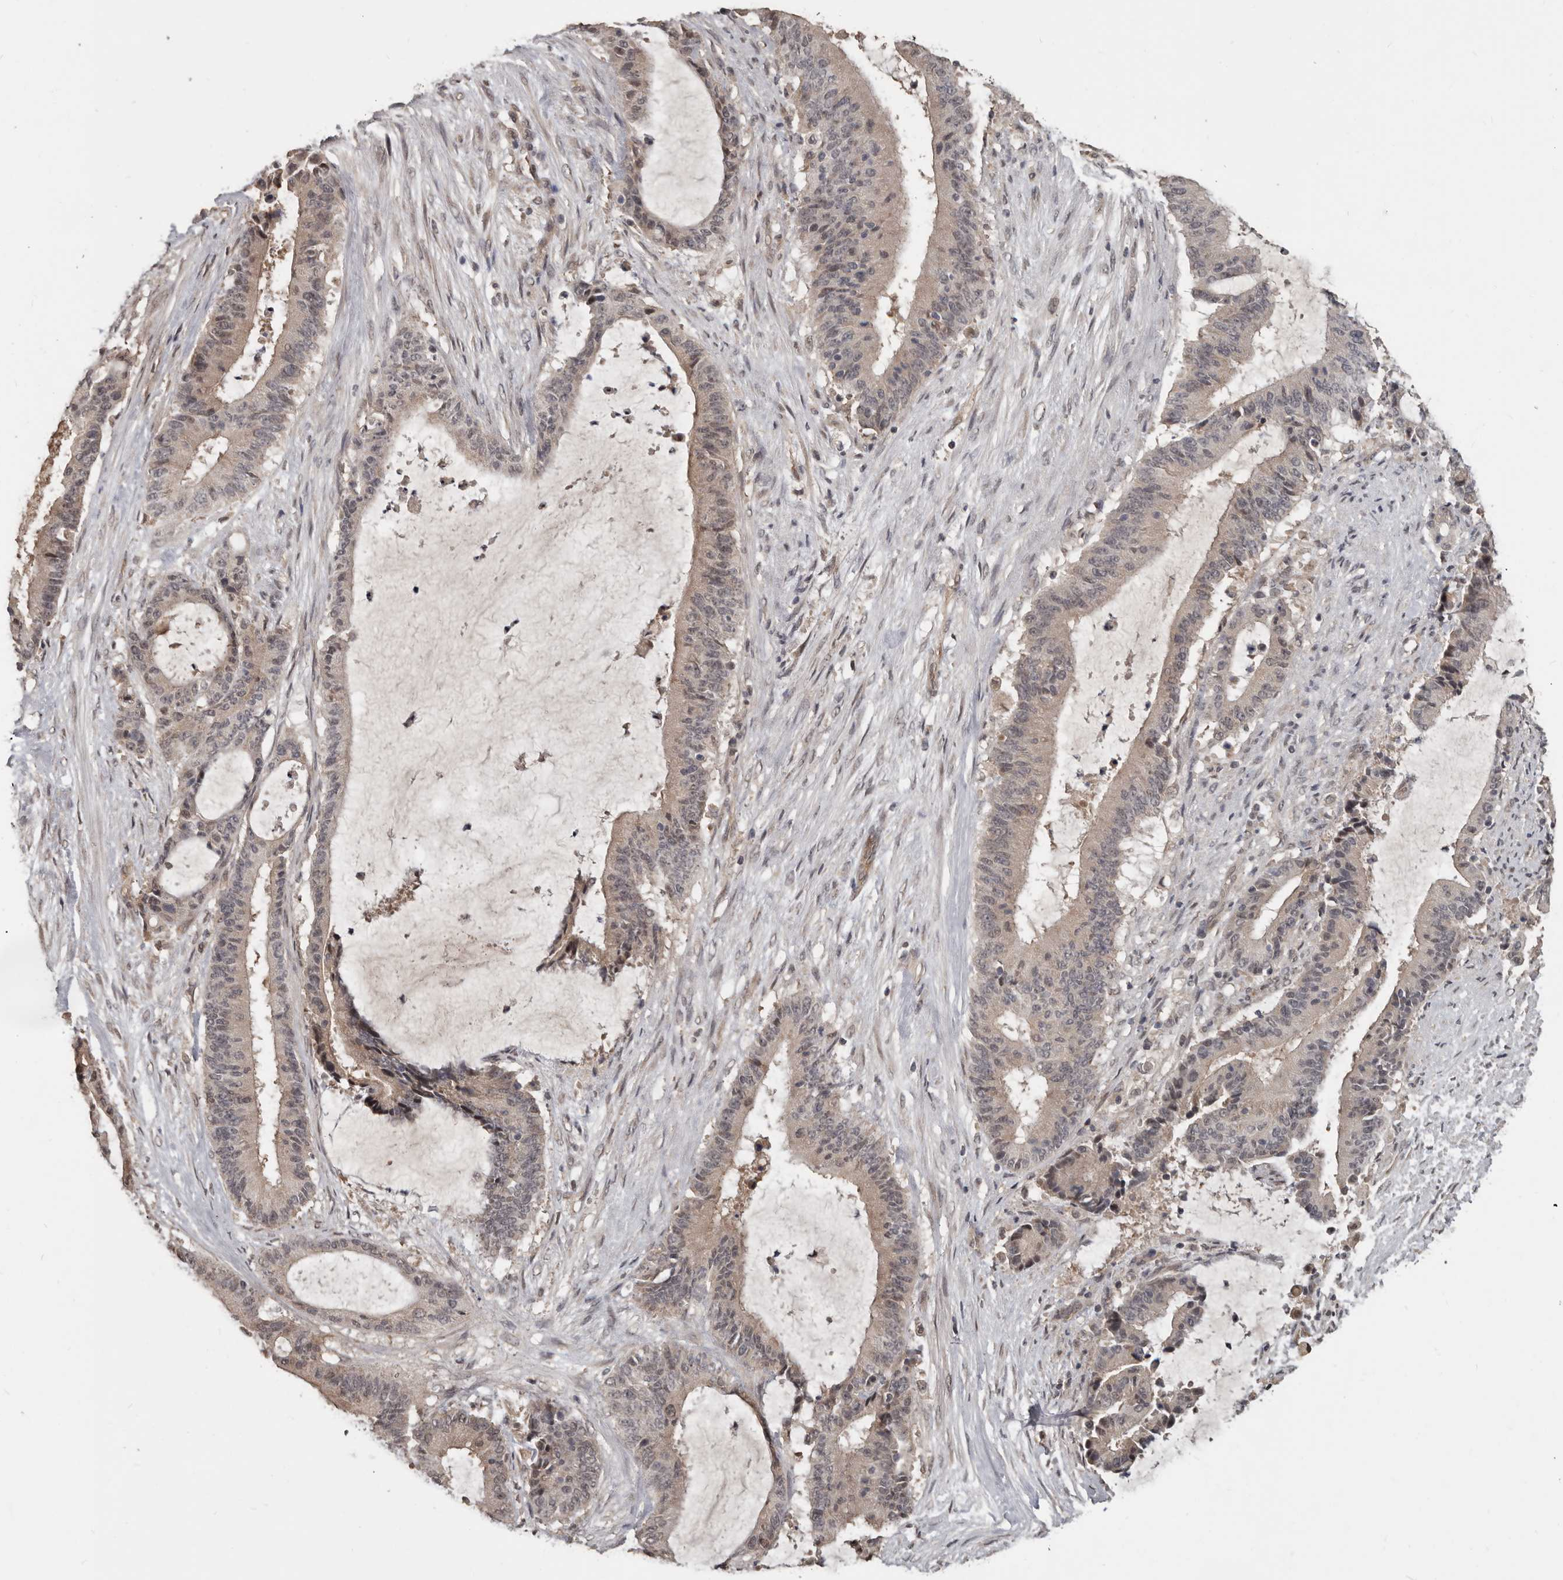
{"staining": {"intensity": "weak", "quantity": "25%-75%", "location": "cytoplasmic/membranous"}, "tissue": "liver cancer", "cell_type": "Tumor cells", "image_type": "cancer", "snomed": [{"axis": "morphology", "description": "Normal tissue, NOS"}, {"axis": "morphology", "description": "Cholangiocarcinoma"}, {"axis": "topography", "description": "Liver"}, {"axis": "topography", "description": "Peripheral nerve tissue"}], "caption": "Liver cholangiocarcinoma stained with DAB (3,3'-diaminobenzidine) immunohistochemistry (IHC) displays low levels of weak cytoplasmic/membranous expression in approximately 25%-75% of tumor cells. Nuclei are stained in blue.", "gene": "ZFP14", "patient": {"sex": "female", "age": 73}}